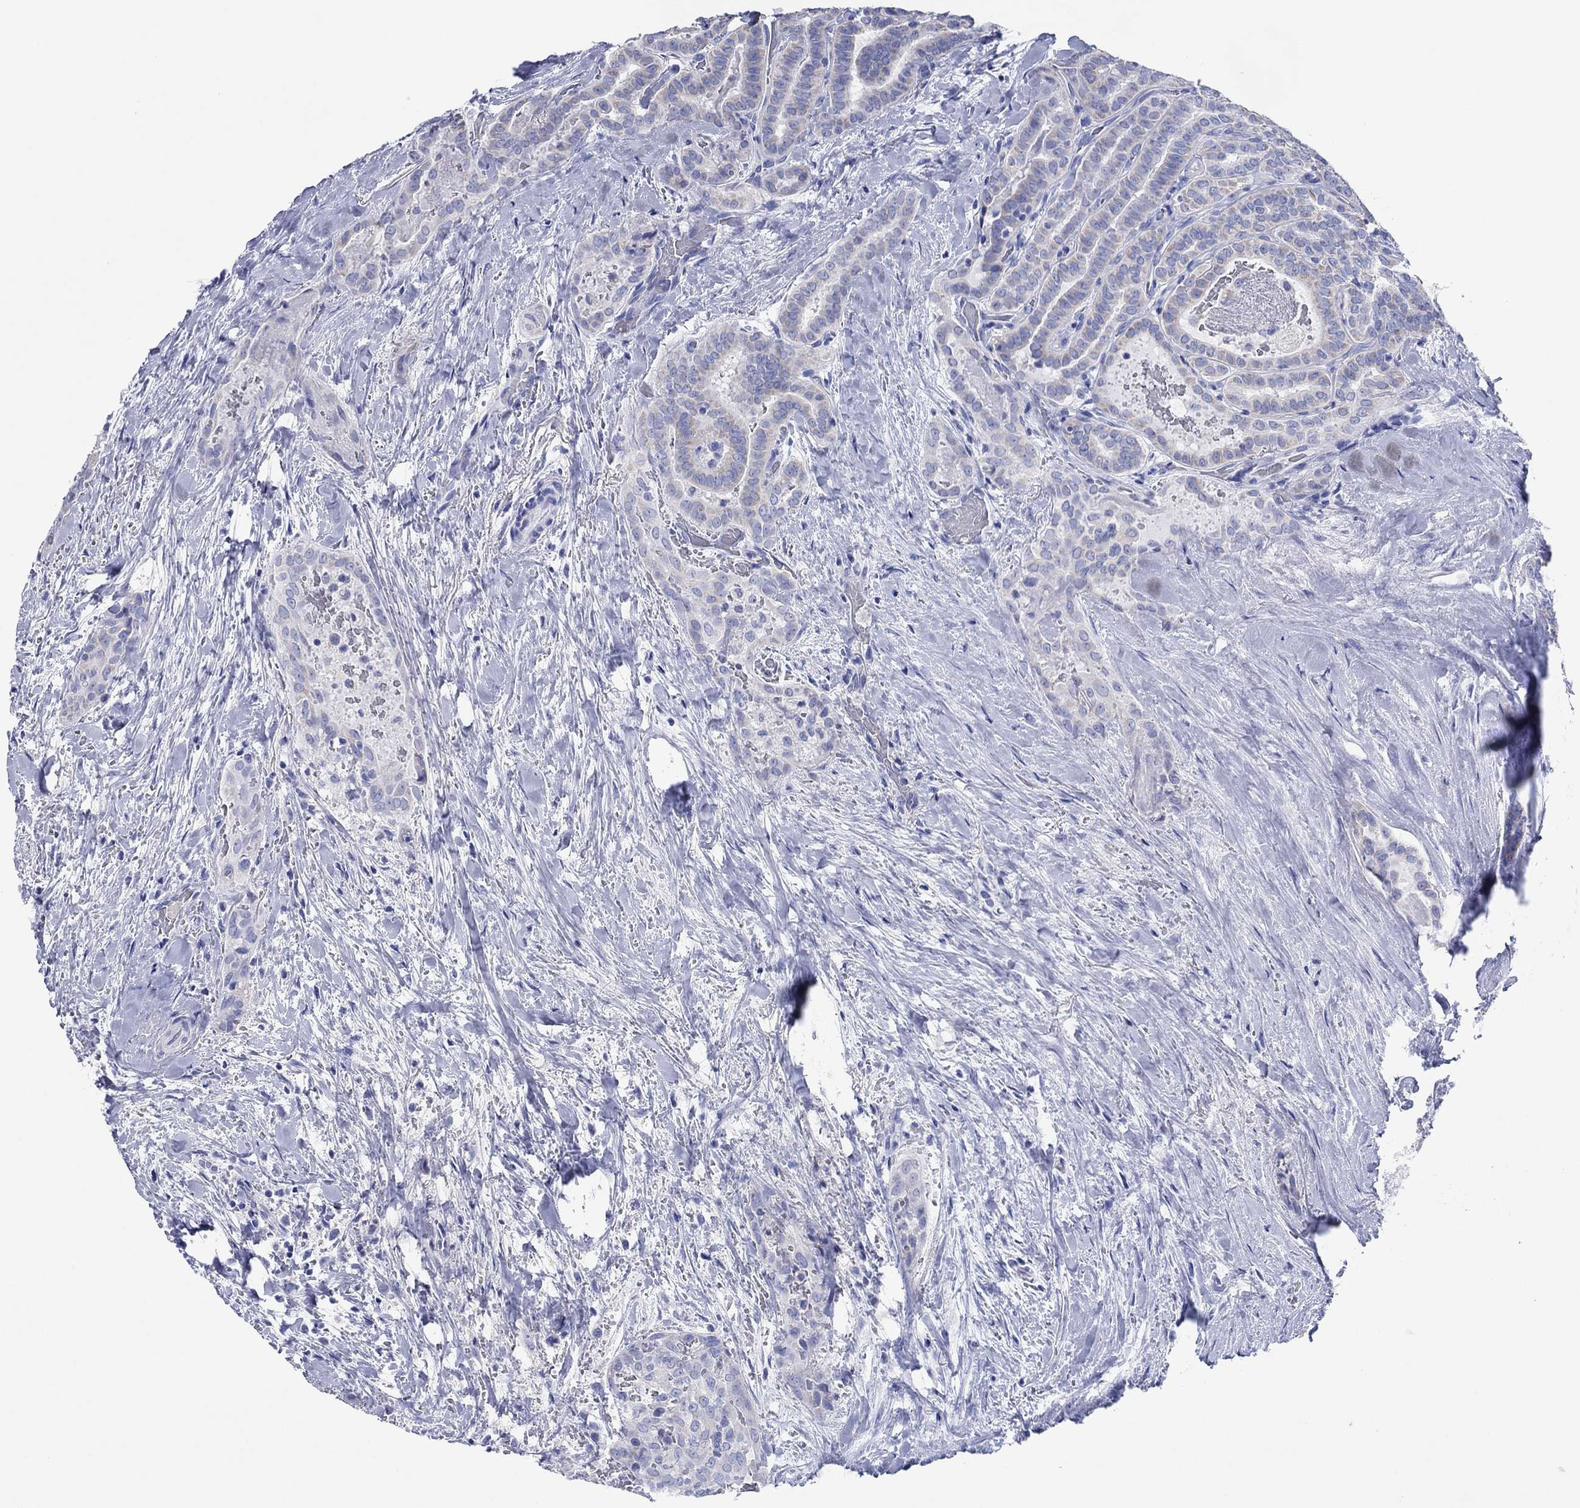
{"staining": {"intensity": "negative", "quantity": "none", "location": "none"}, "tissue": "thyroid cancer", "cell_type": "Tumor cells", "image_type": "cancer", "snomed": [{"axis": "morphology", "description": "Papillary adenocarcinoma, NOS"}, {"axis": "topography", "description": "Thyroid gland"}], "caption": "The photomicrograph exhibits no significant staining in tumor cells of thyroid papillary adenocarcinoma.", "gene": "HCRT", "patient": {"sex": "female", "age": 39}}